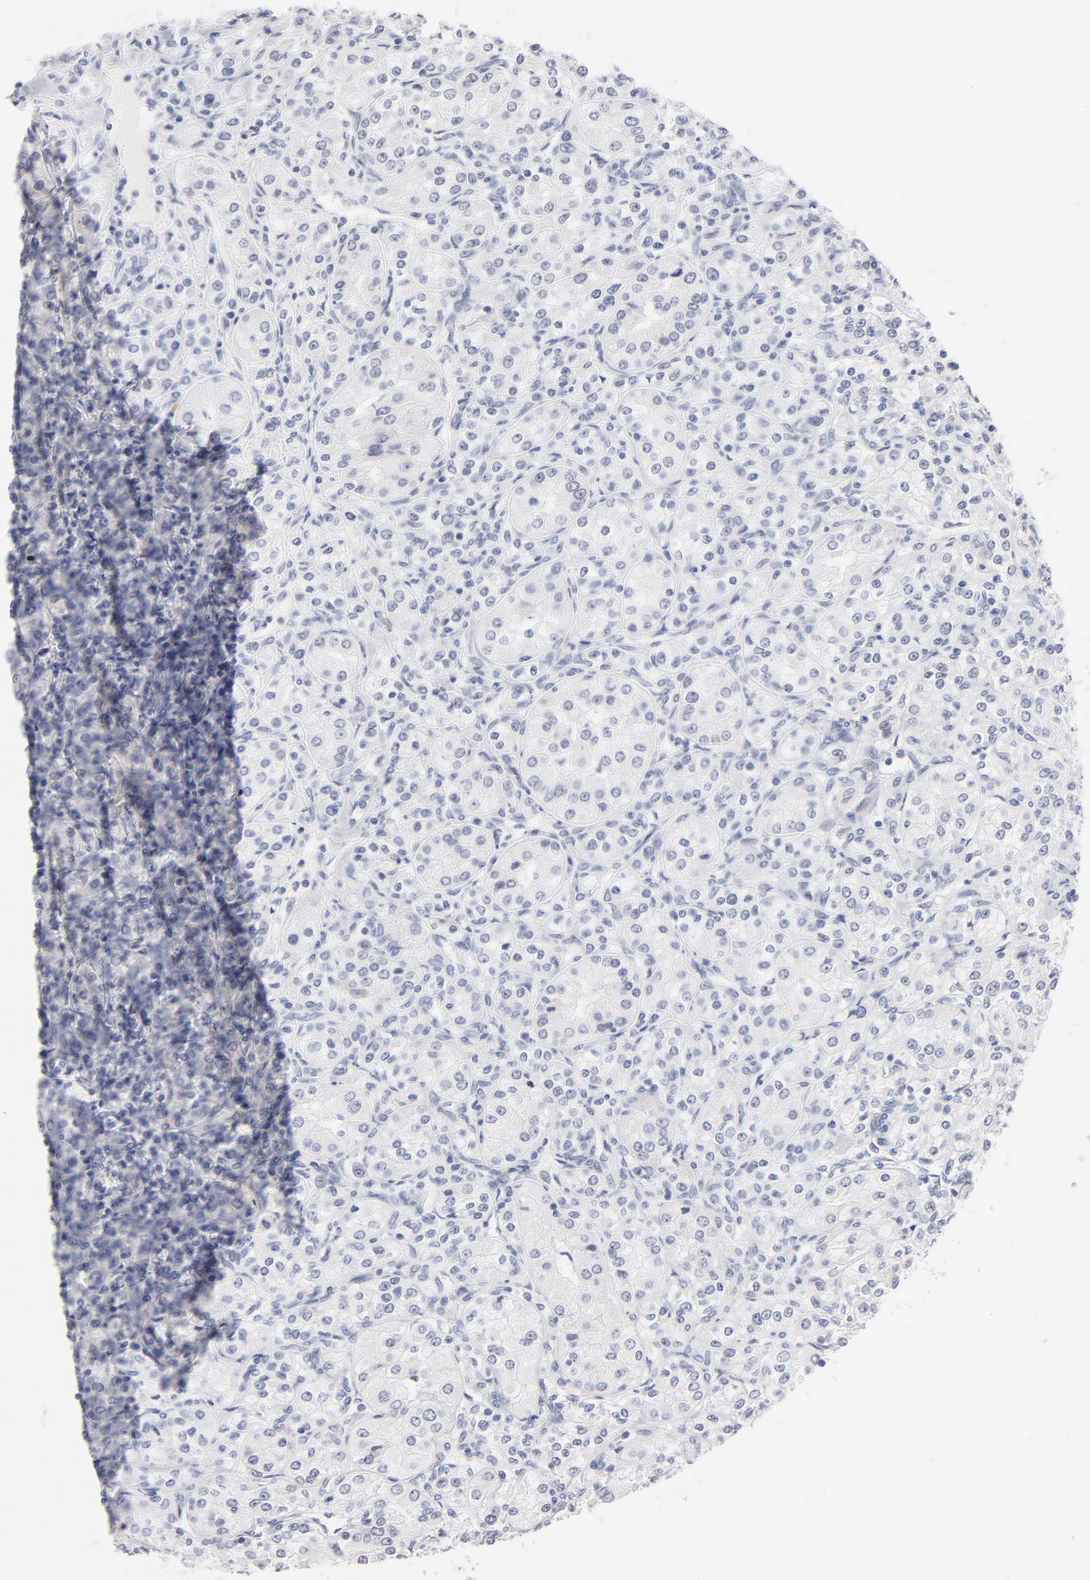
{"staining": {"intensity": "negative", "quantity": "none", "location": "none"}, "tissue": "renal cancer", "cell_type": "Tumor cells", "image_type": "cancer", "snomed": [{"axis": "morphology", "description": "Adenocarcinoma, NOS"}, {"axis": "topography", "description": "Kidney"}], "caption": "Tumor cells show no significant positivity in renal cancer. (DAB IHC with hematoxylin counter stain).", "gene": "KHNYN", "patient": {"sex": "male", "age": 77}}